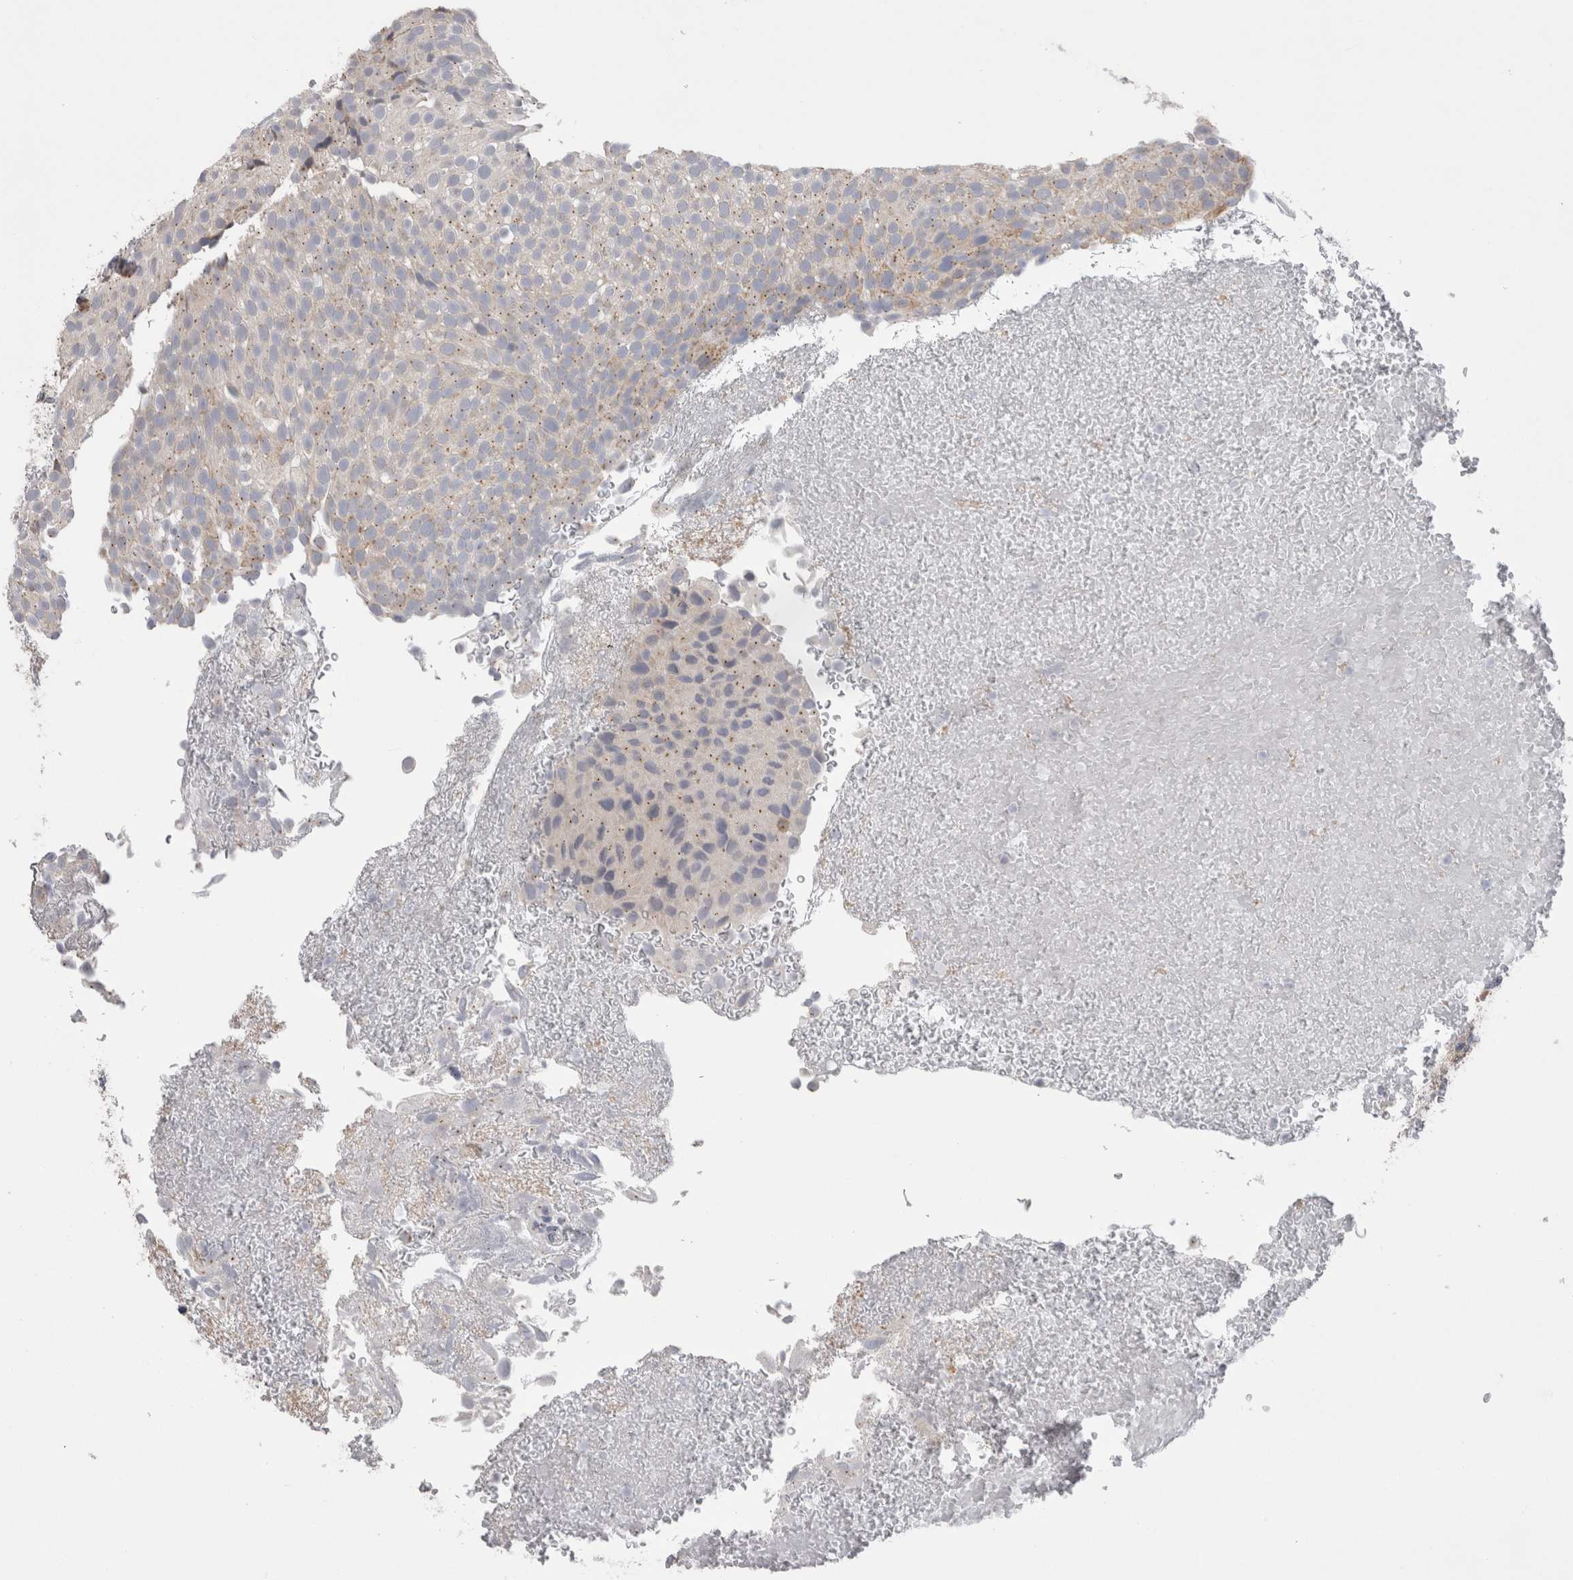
{"staining": {"intensity": "weak", "quantity": "25%-75%", "location": "cytoplasmic/membranous"}, "tissue": "urothelial cancer", "cell_type": "Tumor cells", "image_type": "cancer", "snomed": [{"axis": "morphology", "description": "Urothelial carcinoma, Low grade"}, {"axis": "topography", "description": "Urinary bladder"}], "caption": "An image of human urothelial cancer stained for a protein shows weak cytoplasmic/membranous brown staining in tumor cells.", "gene": "ZNF341", "patient": {"sex": "male", "age": 78}}